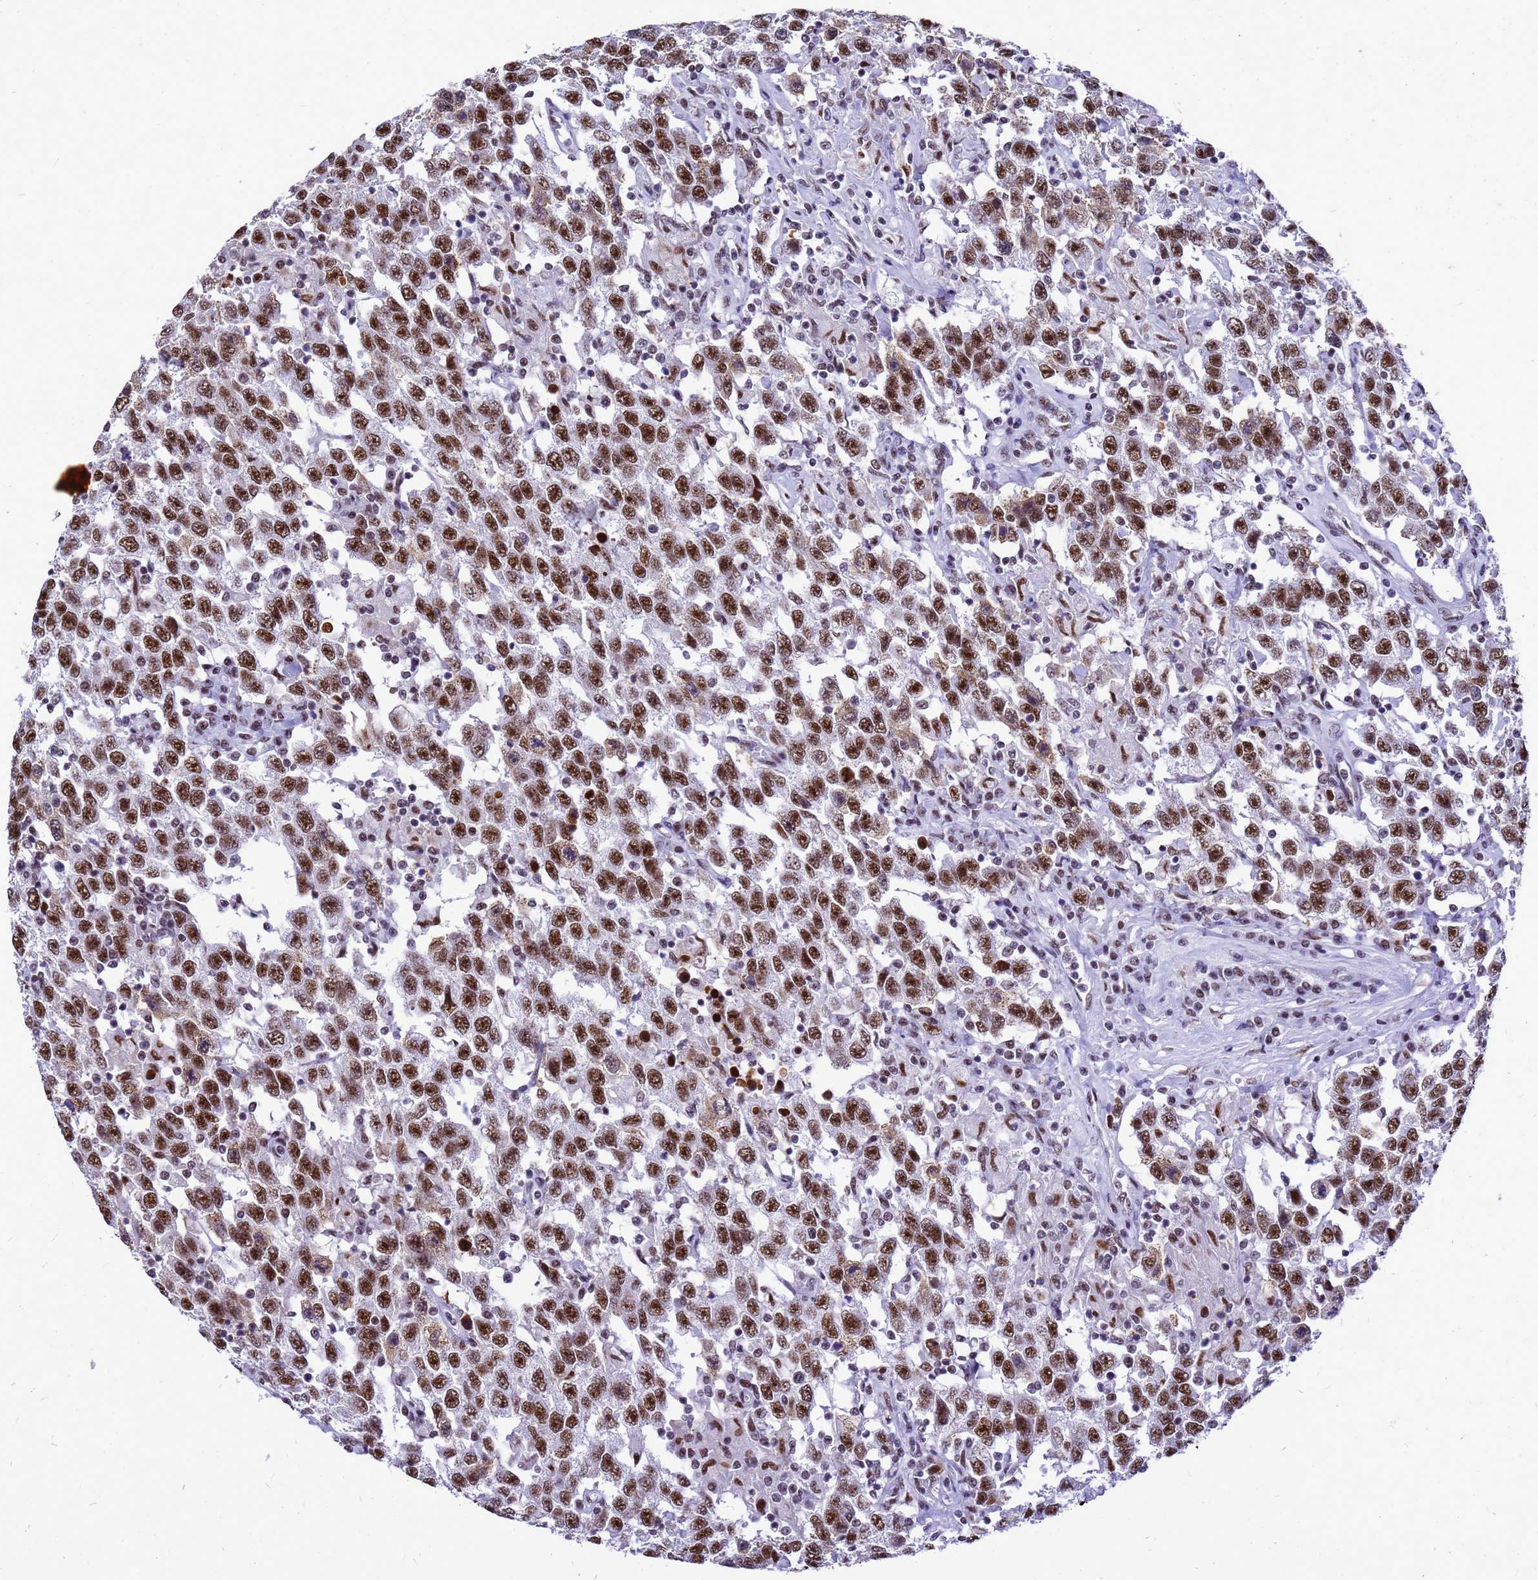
{"staining": {"intensity": "moderate", "quantity": ">75%", "location": "nuclear"}, "tissue": "testis cancer", "cell_type": "Tumor cells", "image_type": "cancer", "snomed": [{"axis": "morphology", "description": "Seminoma, NOS"}, {"axis": "topography", "description": "Testis"}], "caption": "High-power microscopy captured an IHC image of testis seminoma, revealing moderate nuclear staining in about >75% of tumor cells.", "gene": "SART3", "patient": {"sex": "male", "age": 41}}